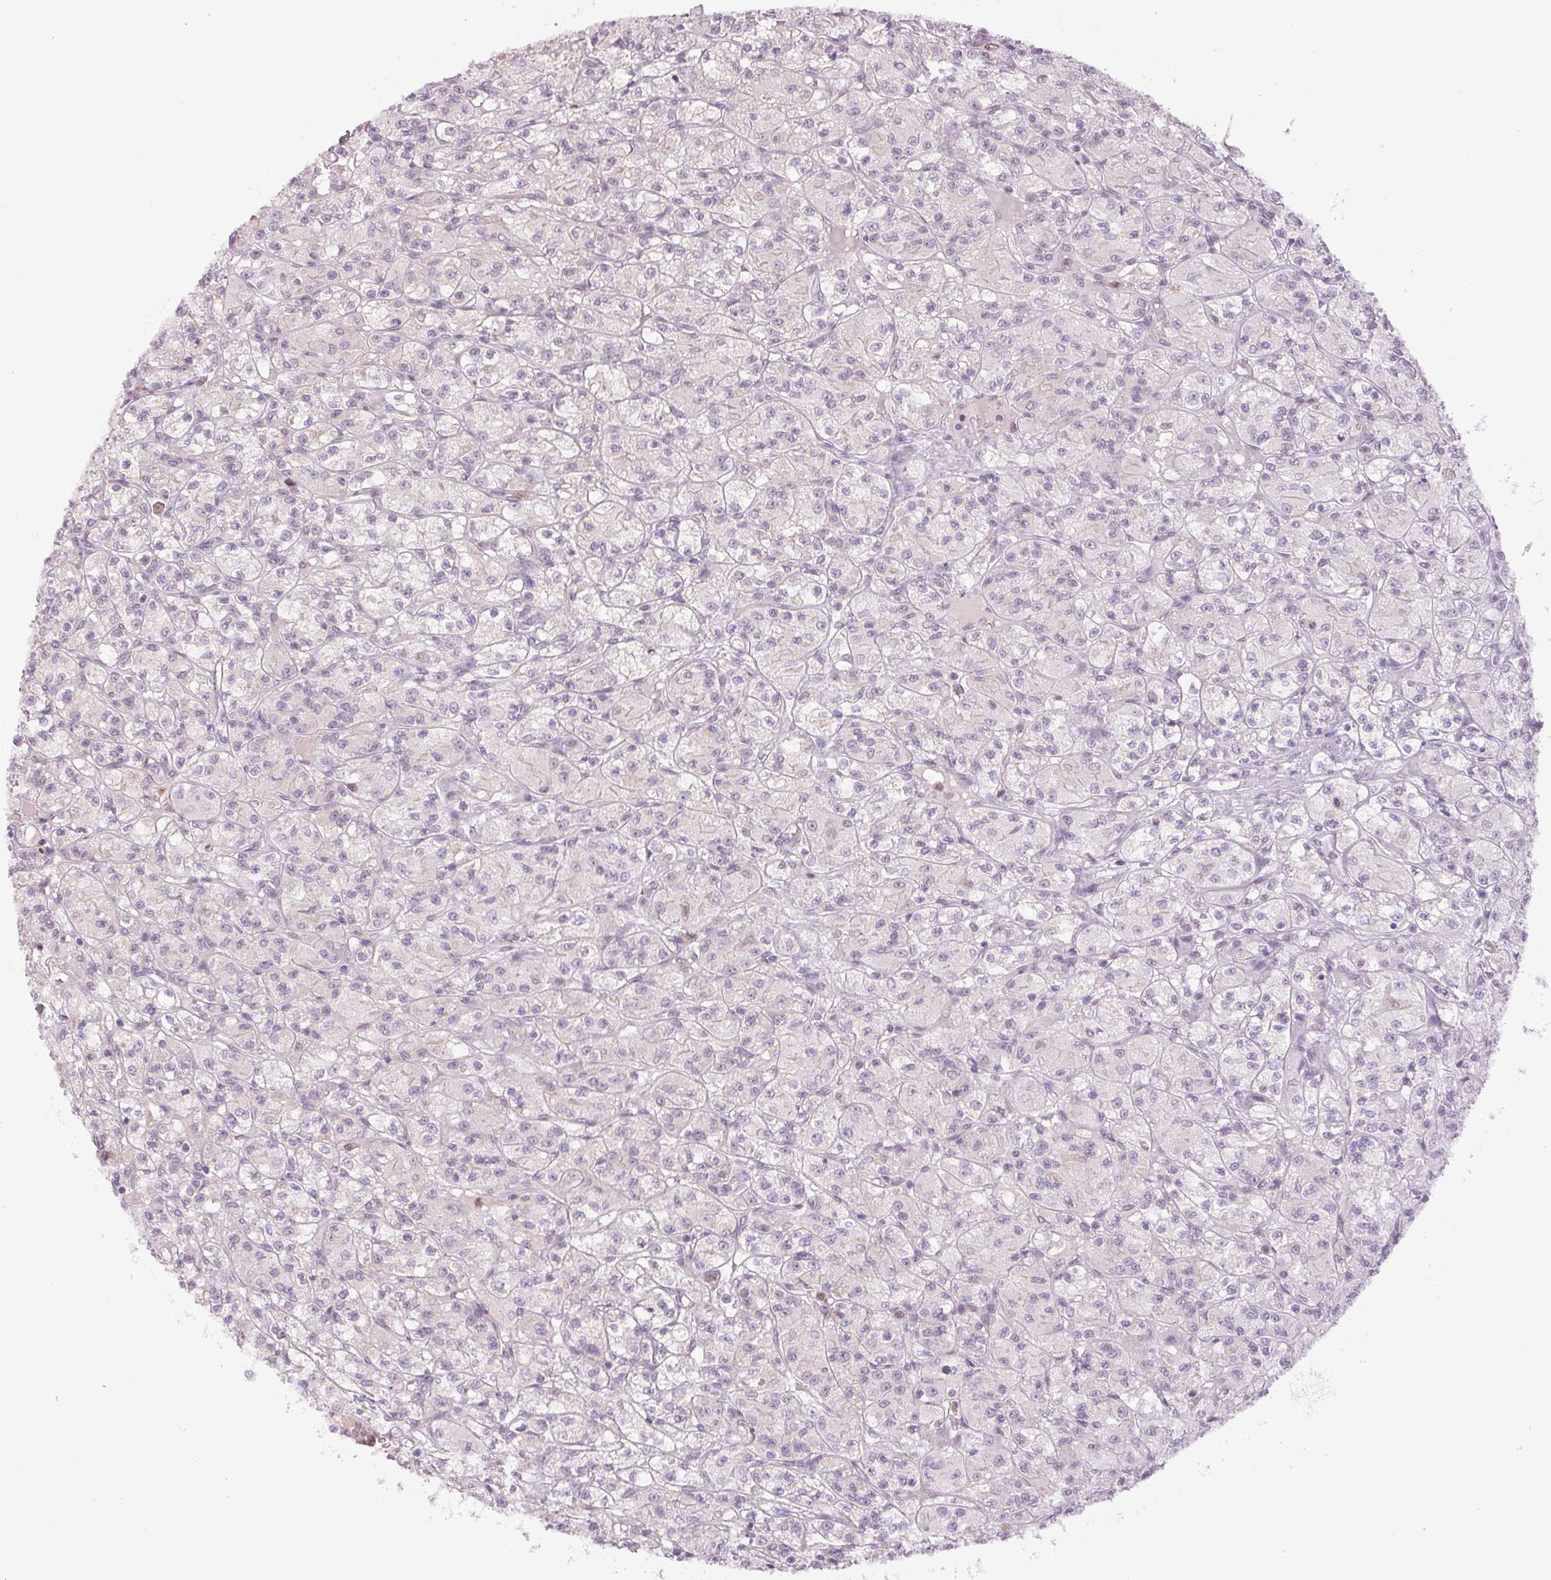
{"staining": {"intensity": "negative", "quantity": "none", "location": "none"}, "tissue": "renal cancer", "cell_type": "Tumor cells", "image_type": "cancer", "snomed": [{"axis": "morphology", "description": "Adenocarcinoma, NOS"}, {"axis": "topography", "description": "Kidney"}], "caption": "High power microscopy histopathology image of an IHC micrograph of renal cancer (adenocarcinoma), revealing no significant staining in tumor cells.", "gene": "SMIM6", "patient": {"sex": "female", "age": 70}}